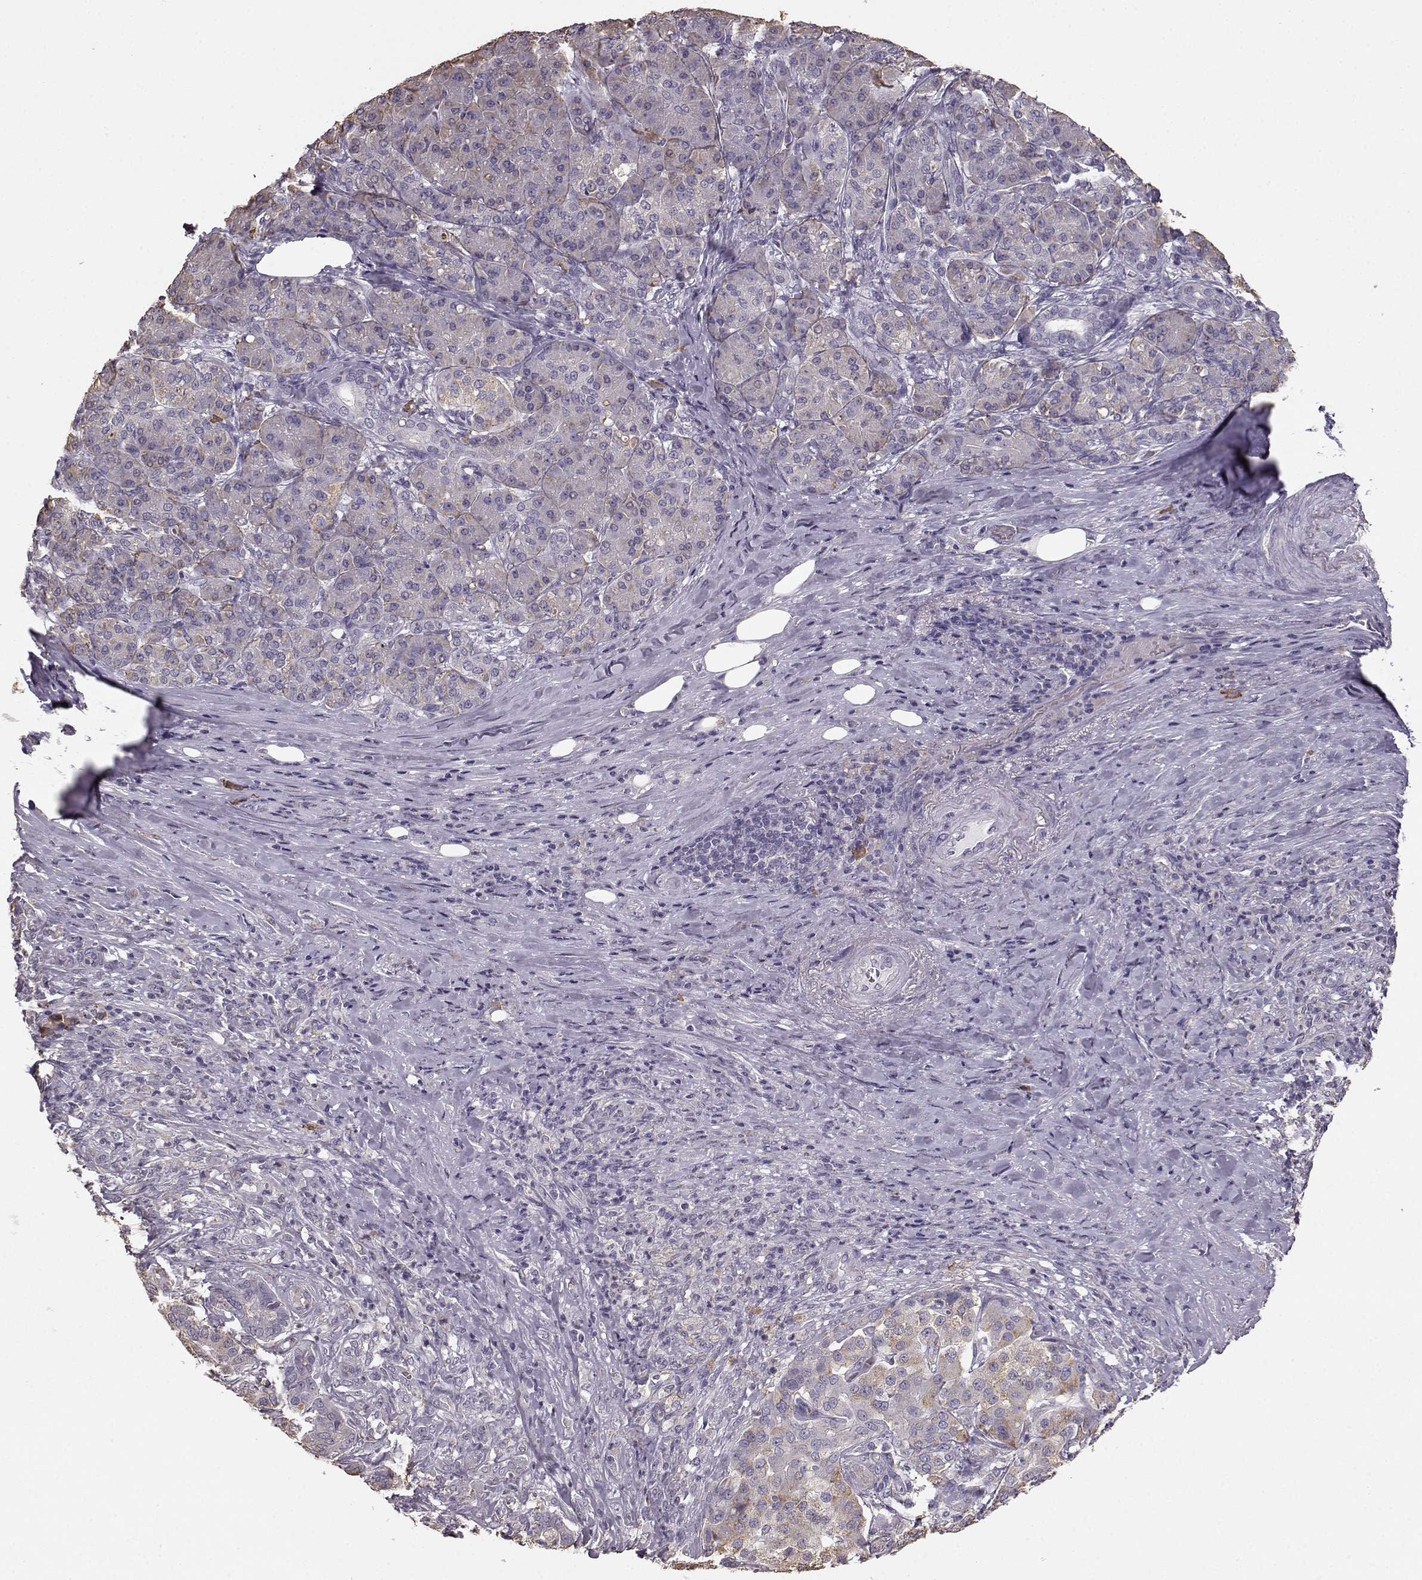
{"staining": {"intensity": "weak", "quantity": "<25%", "location": "cytoplasmic/membranous"}, "tissue": "pancreatic cancer", "cell_type": "Tumor cells", "image_type": "cancer", "snomed": [{"axis": "morphology", "description": "Normal tissue, NOS"}, {"axis": "morphology", "description": "Inflammation, NOS"}, {"axis": "morphology", "description": "Adenocarcinoma, NOS"}, {"axis": "topography", "description": "Pancreas"}], "caption": "Protein analysis of pancreatic cancer shows no significant staining in tumor cells.", "gene": "GABRG3", "patient": {"sex": "male", "age": 57}}